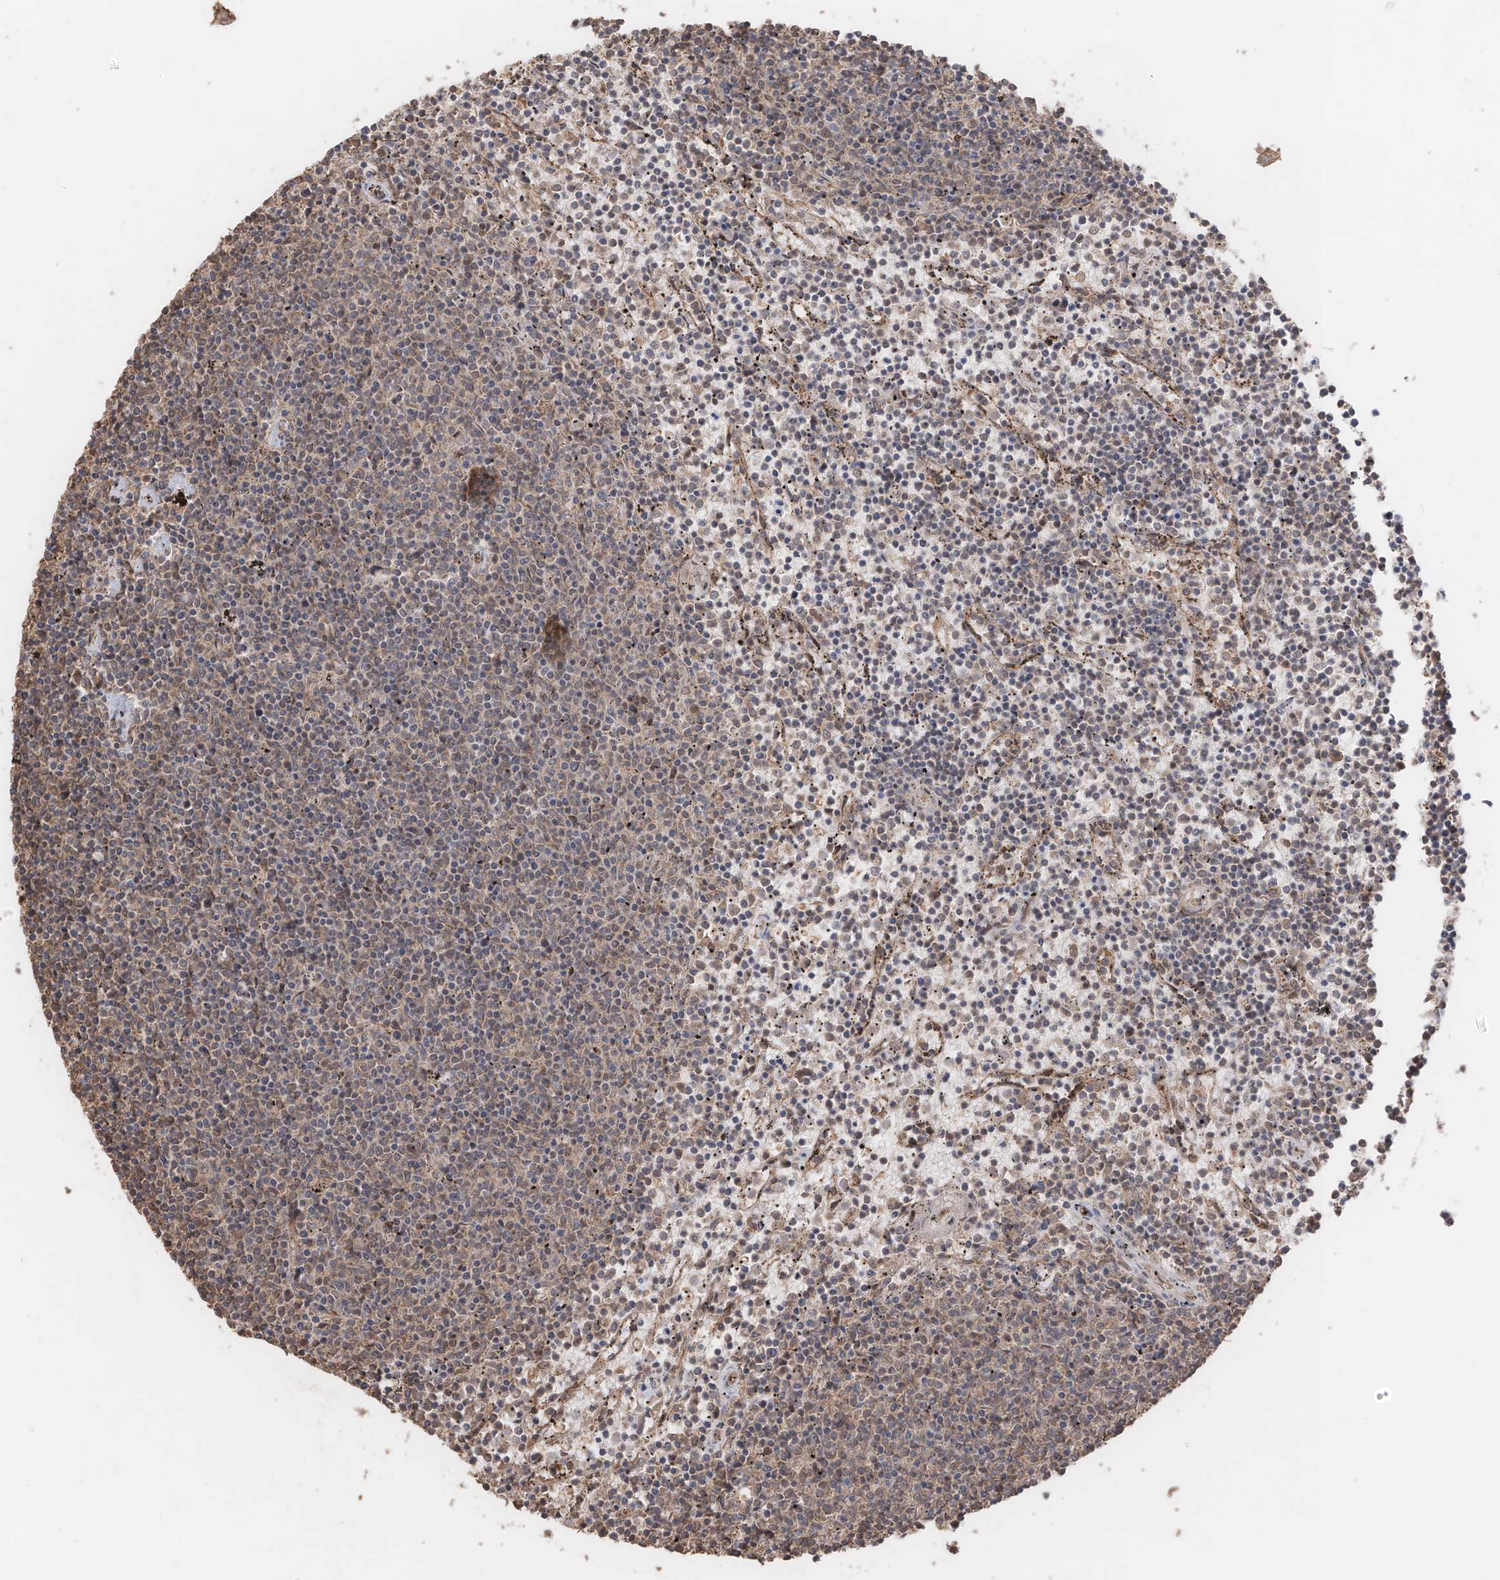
{"staining": {"intensity": "weak", "quantity": "<25%", "location": "cytoplasmic/membranous"}, "tissue": "lymphoma", "cell_type": "Tumor cells", "image_type": "cancer", "snomed": [{"axis": "morphology", "description": "Malignant lymphoma, non-Hodgkin's type, Low grade"}, {"axis": "topography", "description": "Spleen"}], "caption": "Tumor cells show no significant protein expression in low-grade malignant lymphoma, non-Hodgkin's type. (DAB (3,3'-diaminobenzidine) IHC with hematoxylin counter stain).", "gene": "FAM135A", "patient": {"sex": "female", "age": 50}}